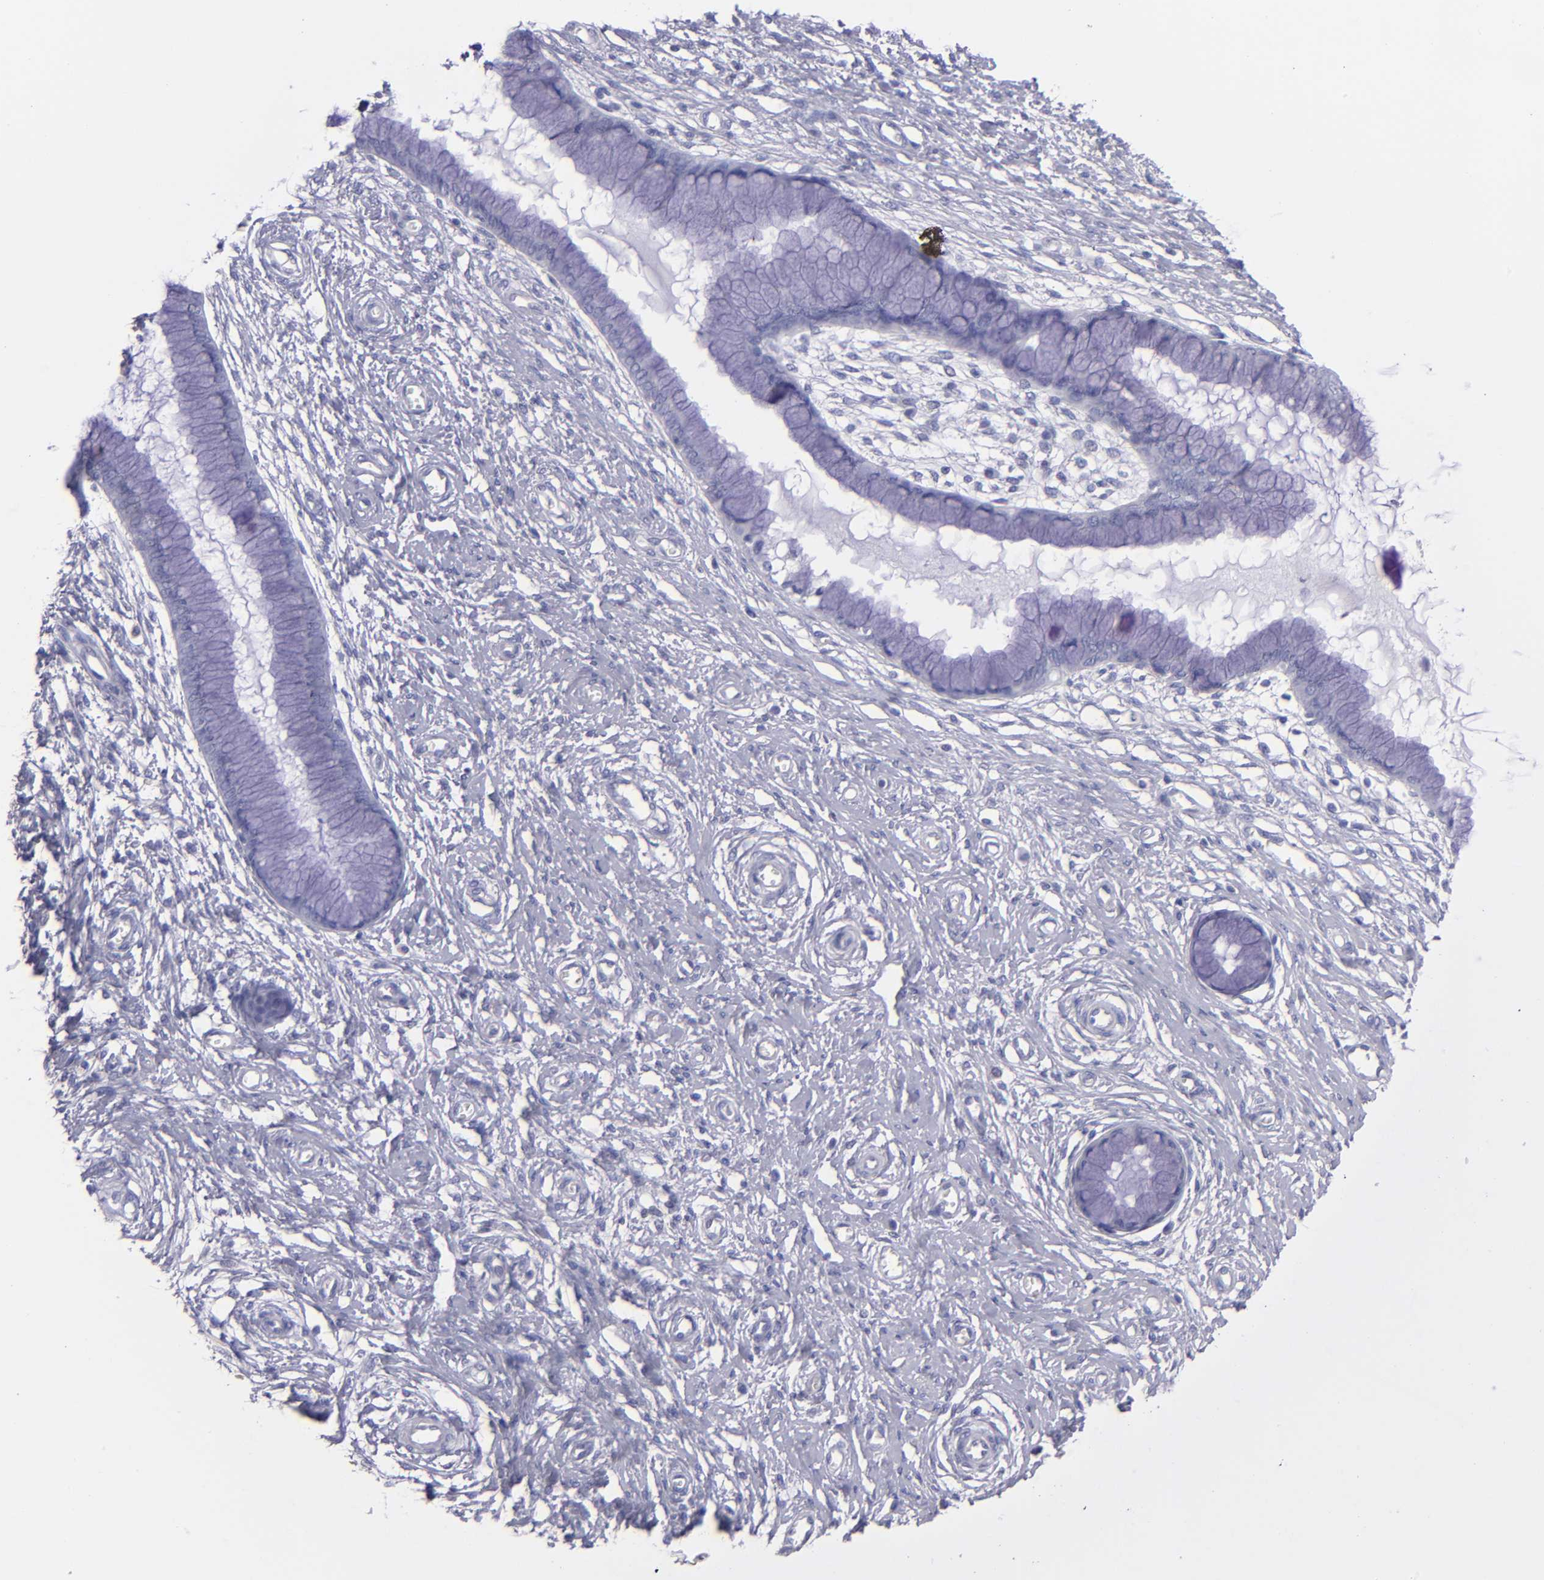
{"staining": {"intensity": "negative", "quantity": "none", "location": "none"}, "tissue": "cervix", "cell_type": "Glandular cells", "image_type": "normal", "snomed": [{"axis": "morphology", "description": "Normal tissue, NOS"}, {"axis": "topography", "description": "Cervix"}], "caption": "DAB immunohistochemical staining of benign cervix reveals no significant positivity in glandular cells.", "gene": "TG", "patient": {"sex": "female", "age": 55}}